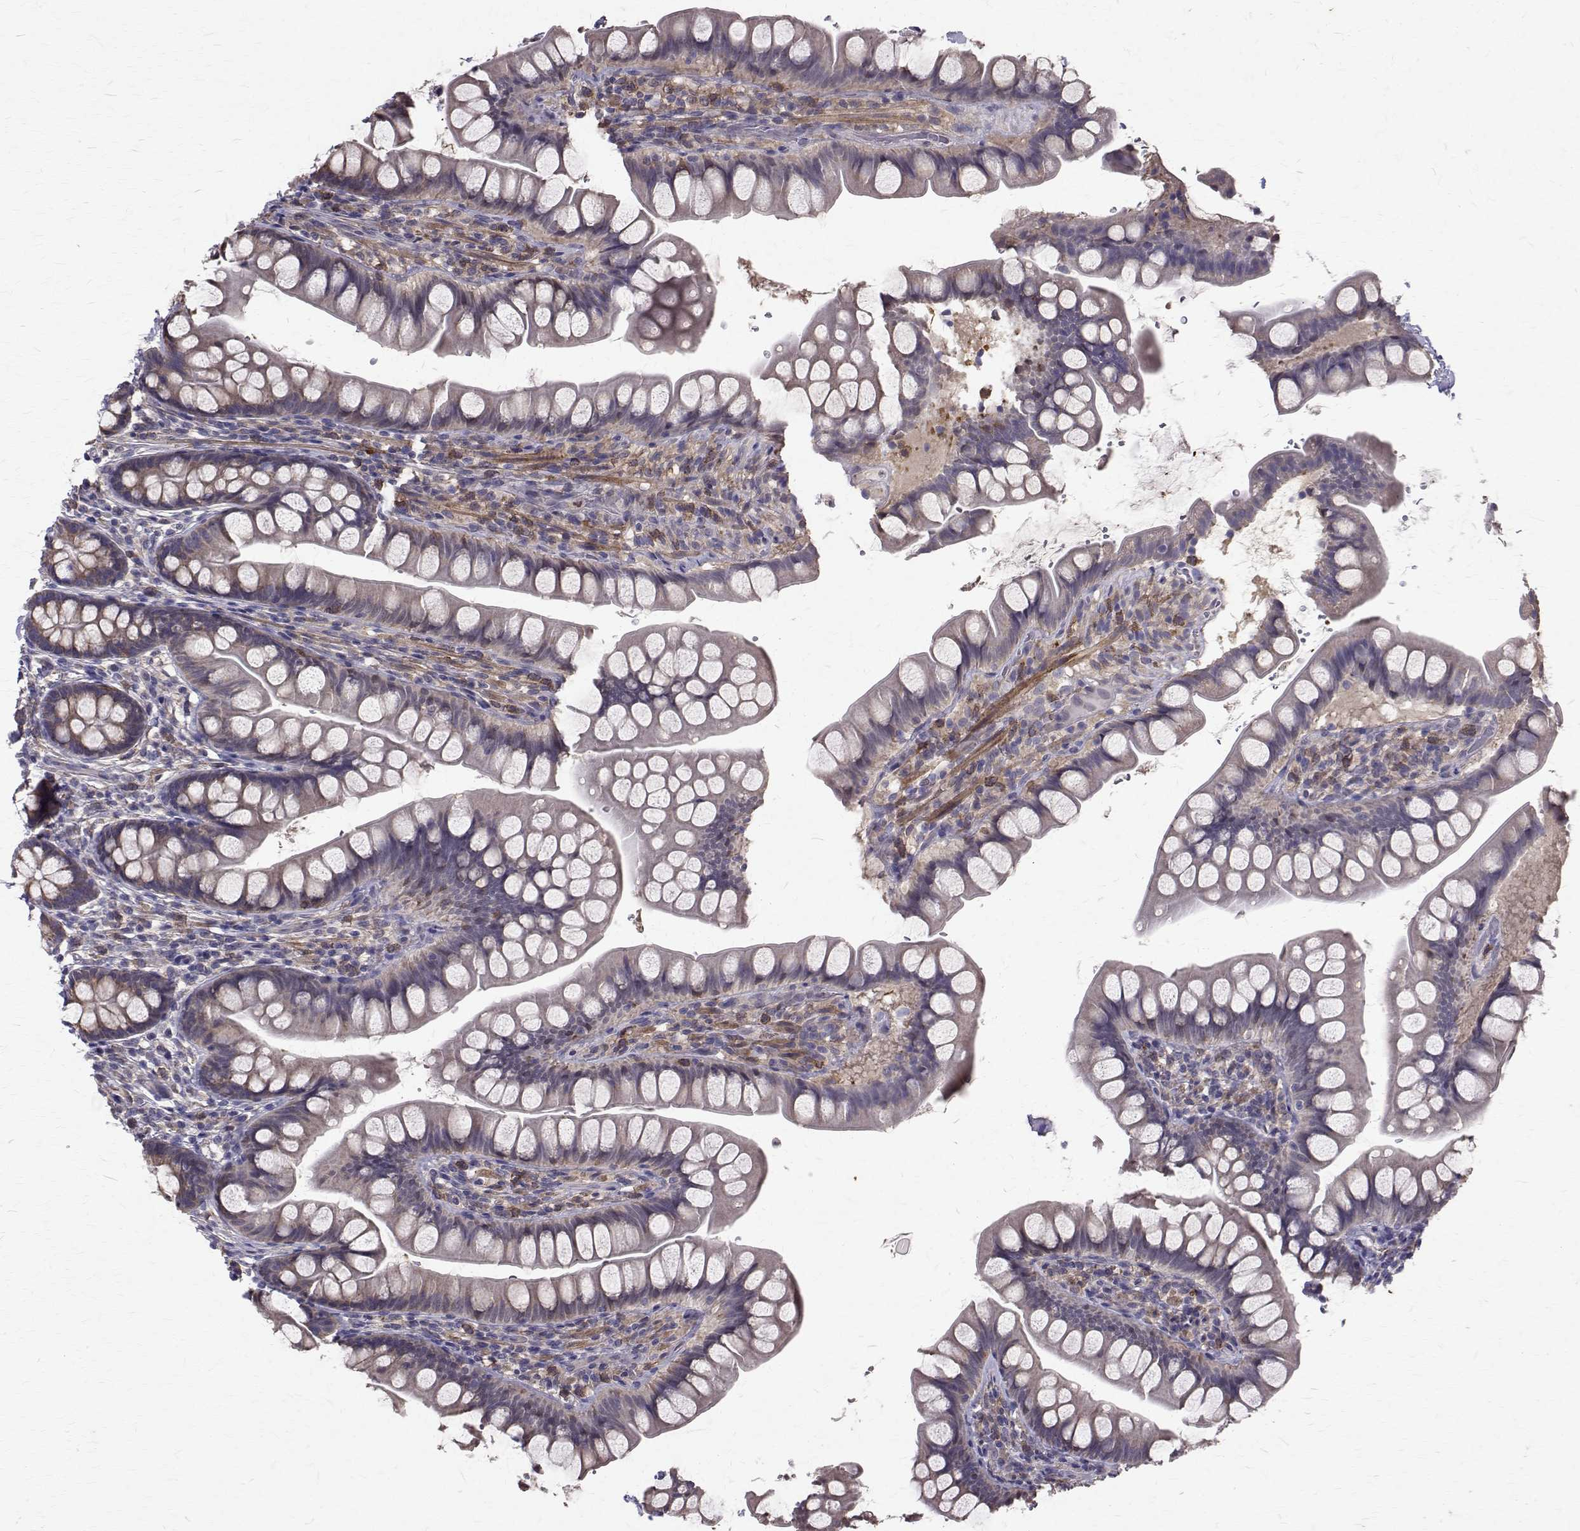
{"staining": {"intensity": "weak", "quantity": "<25%", "location": "cytoplasmic/membranous"}, "tissue": "small intestine", "cell_type": "Glandular cells", "image_type": "normal", "snomed": [{"axis": "morphology", "description": "Normal tissue, NOS"}, {"axis": "topography", "description": "Small intestine"}], "caption": "An immunohistochemistry micrograph of unremarkable small intestine is shown. There is no staining in glandular cells of small intestine. (DAB immunohistochemistry (IHC) with hematoxylin counter stain).", "gene": "CCDC89", "patient": {"sex": "male", "age": 70}}